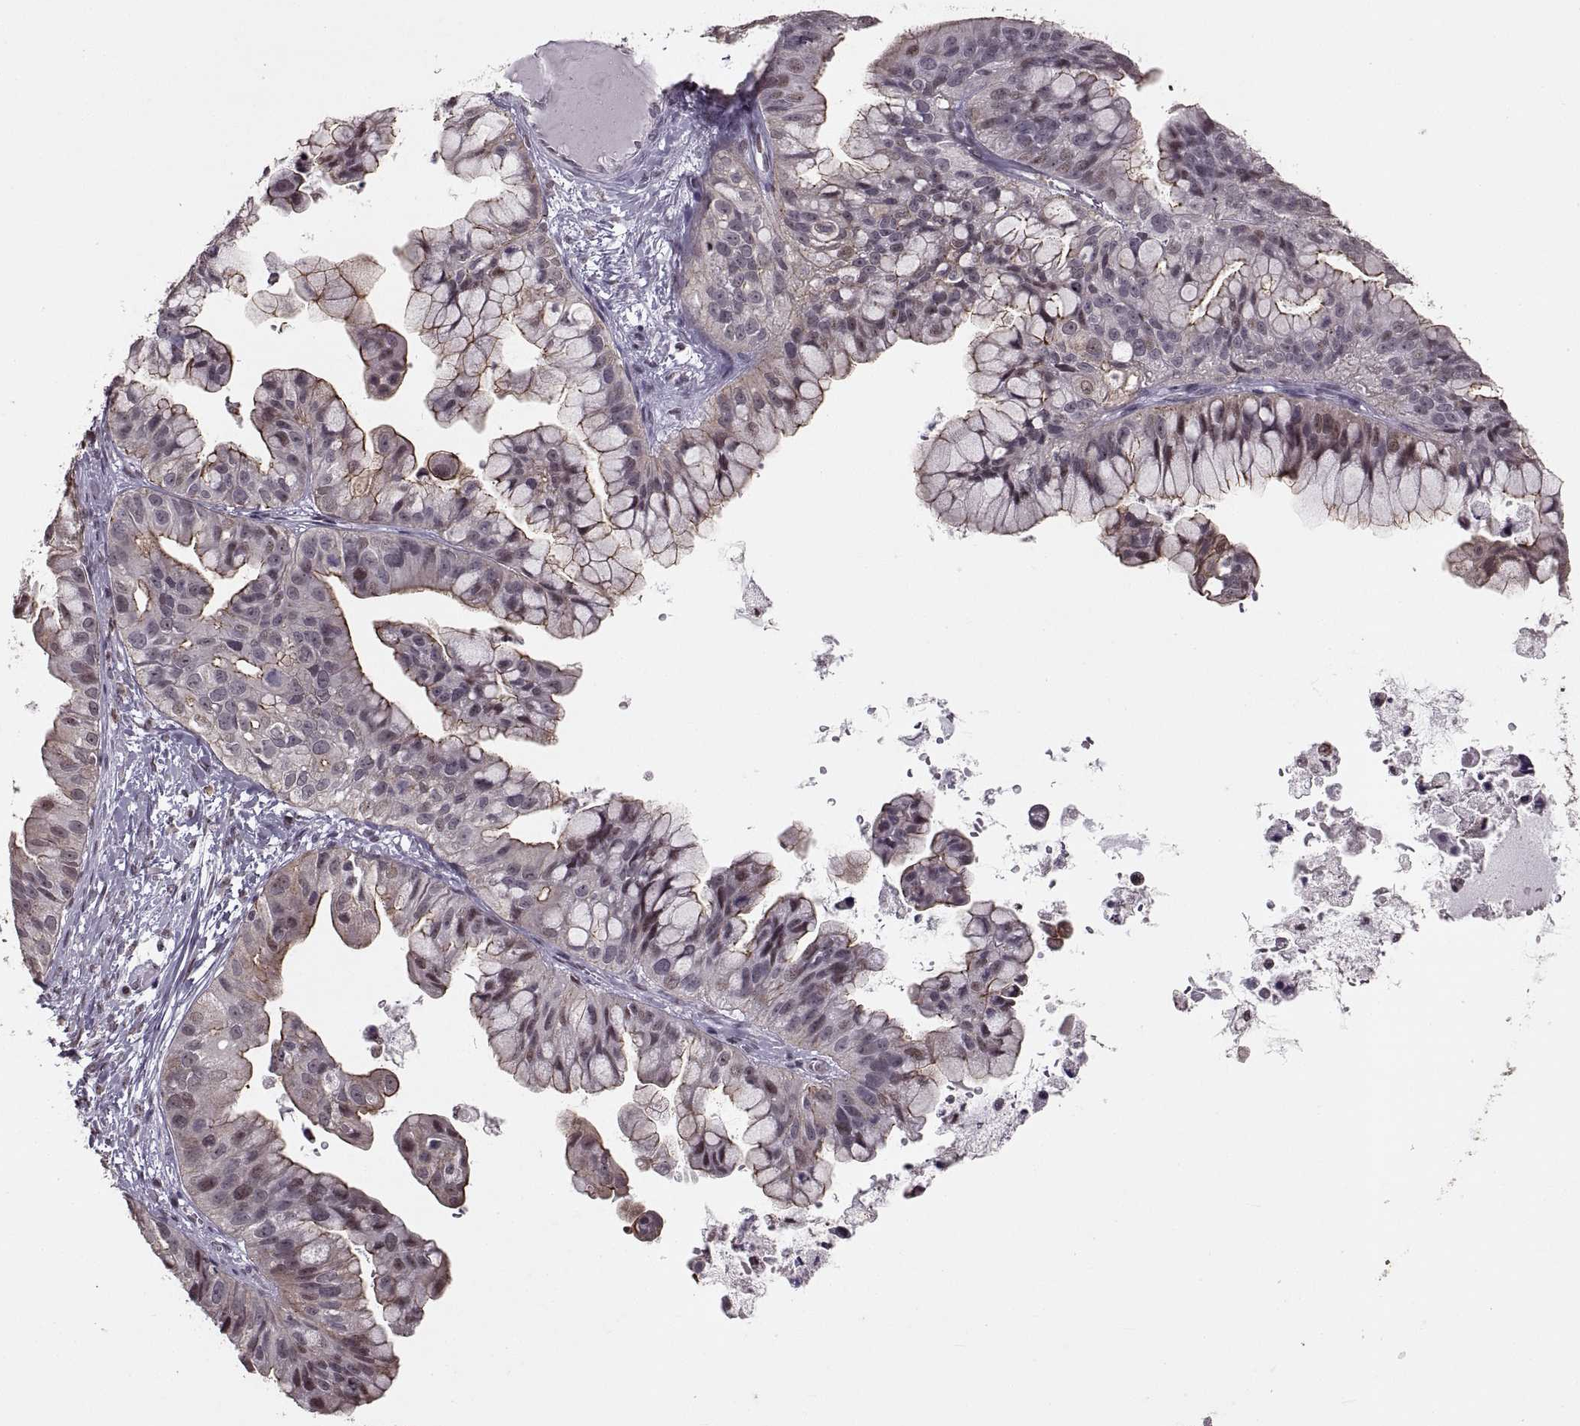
{"staining": {"intensity": "moderate", "quantity": "25%-75%", "location": "cytoplasmic/membranous"}, "tissue": "ovarian cancer", "cell_type": "Tumor cells", "image_type": "cancer", "snomed": [{"axis": "morphology", "description": "Cystadenocarcinoma, mucinous, NOS"}, {"axis": "topography", "description": "Ovary"}], "caption": "This is an image of immunohistochemistry staining of mucinous cystadenocarcinoma (ovarian), which shows moderate expression in the cytoplasmic/membranous of tumor cells.", "gene": "PALS1", "patient": {"sex": "female", "age": 76}}